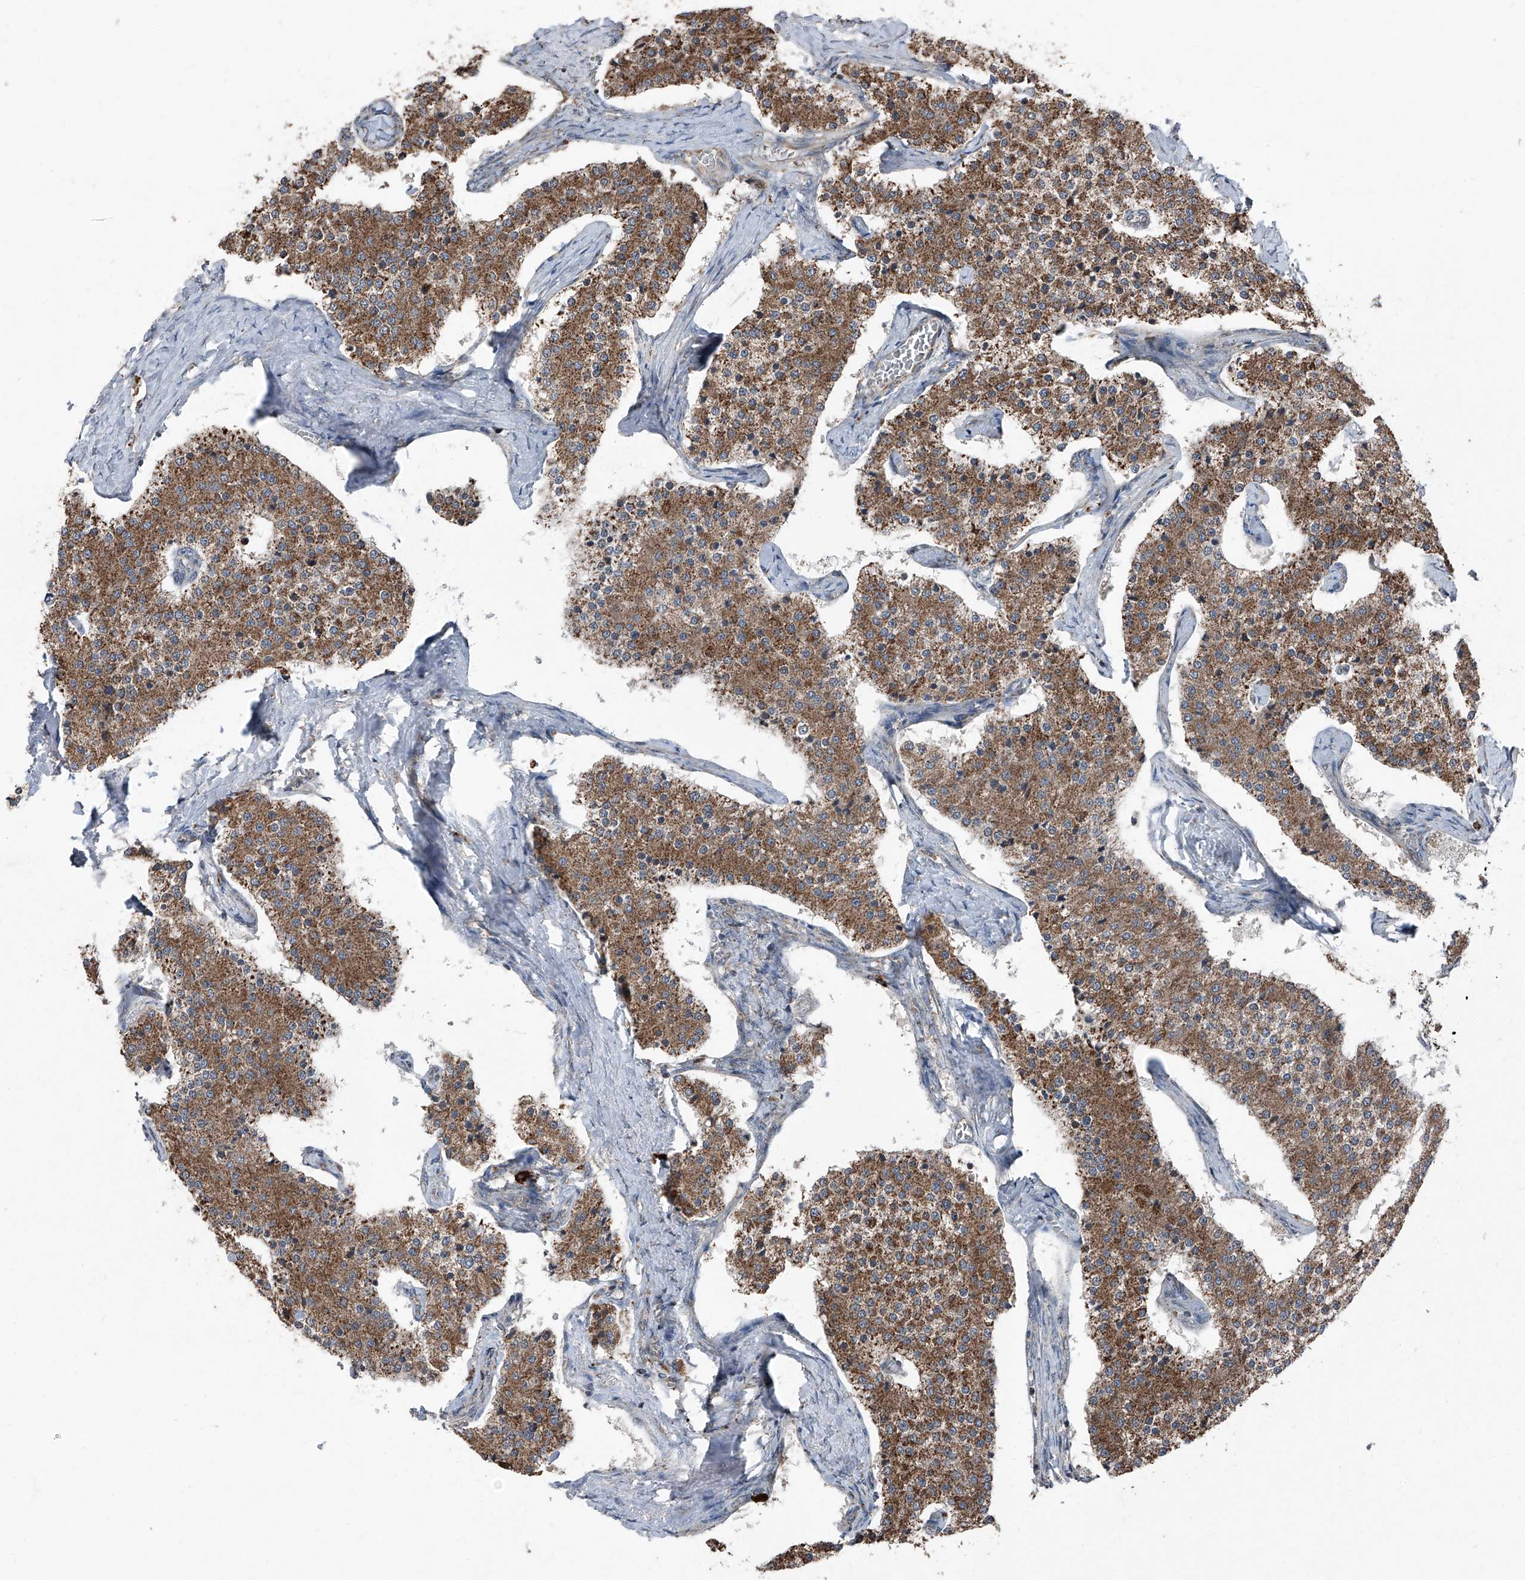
{"staining": {"intensity": "moderate", "quantity": ">75%", "location": "cytoplasmic/membranous"}, "tissue": "carcinoid", "cell_type": "Tumor cells", "image_type": "cancer", "snomed": [{"axis": "morphology", "description": "Carcinoid, malignant, NOS"}, {"axis": "topography", "description": "Colon"}], "caption": "Carcinoid (malignant) was stained to show a protein in brown. There is medium levels of moderate cytoplasmic/membranous expression in approximately >75% of tumor cells.", "gene": "LIMK1", "patient": {"sex": "female", "age": 52}}